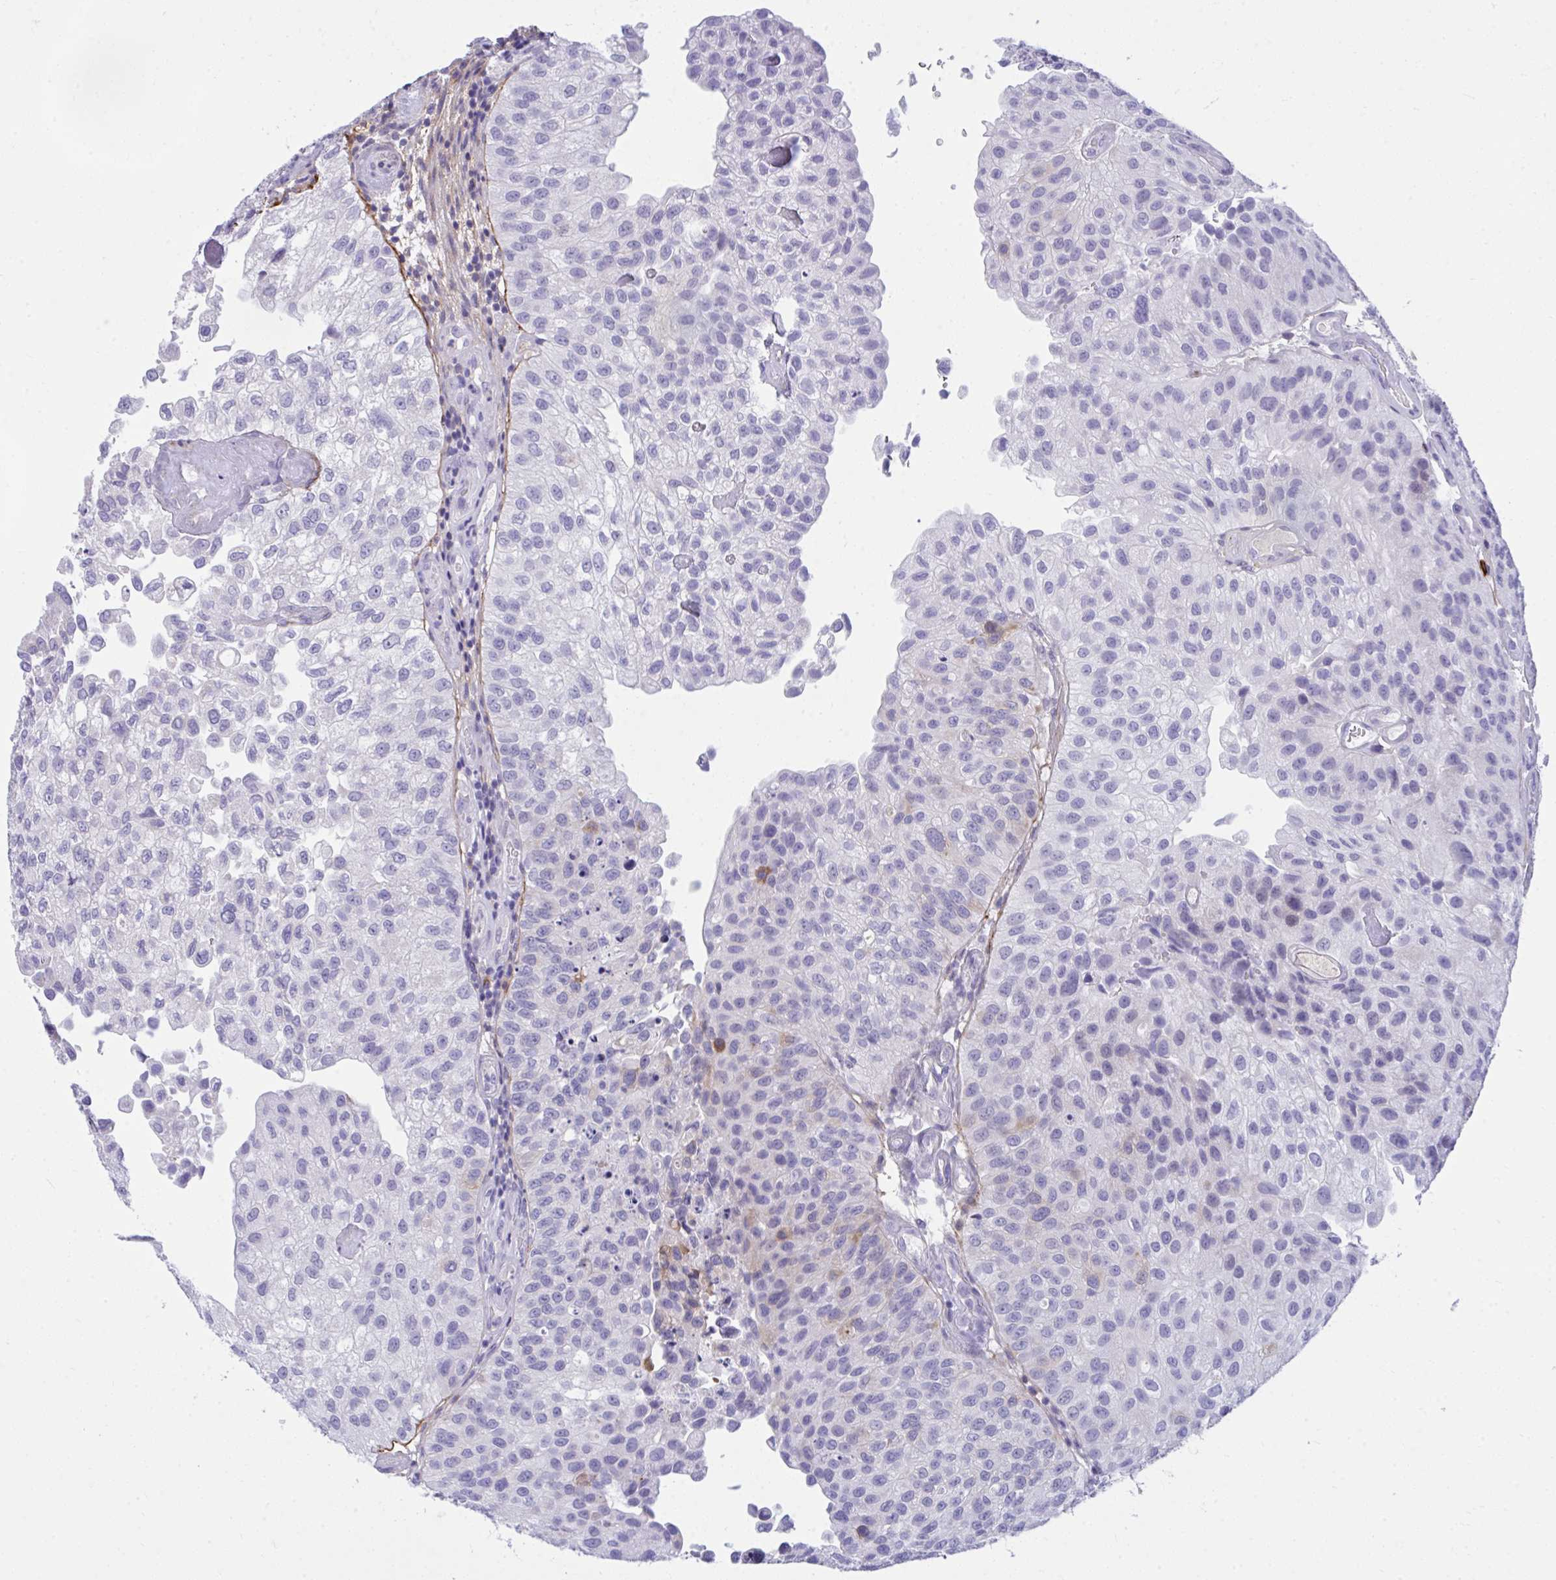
{"staining": {"intensity": "strong", "quantity": "<25%", "location": "cytoplasmic/membranous"}, "tissue": "urothelial cancer", "cell_type": "Tumor cells", "image_type": "cancer", "snomed": [{"axis": "morphology", "description": "Urothelial carcinoma, NOS"}, {"axis": "topography", "description": "Urinary bladder"}], "caption": "Transitional cell carcinoma stained for a protein demonstrates strong cytoplasmic/membranous positivity in tumor cells.", "gene": "PIGZ", "patient": {"sex": "male", "age": 87}}